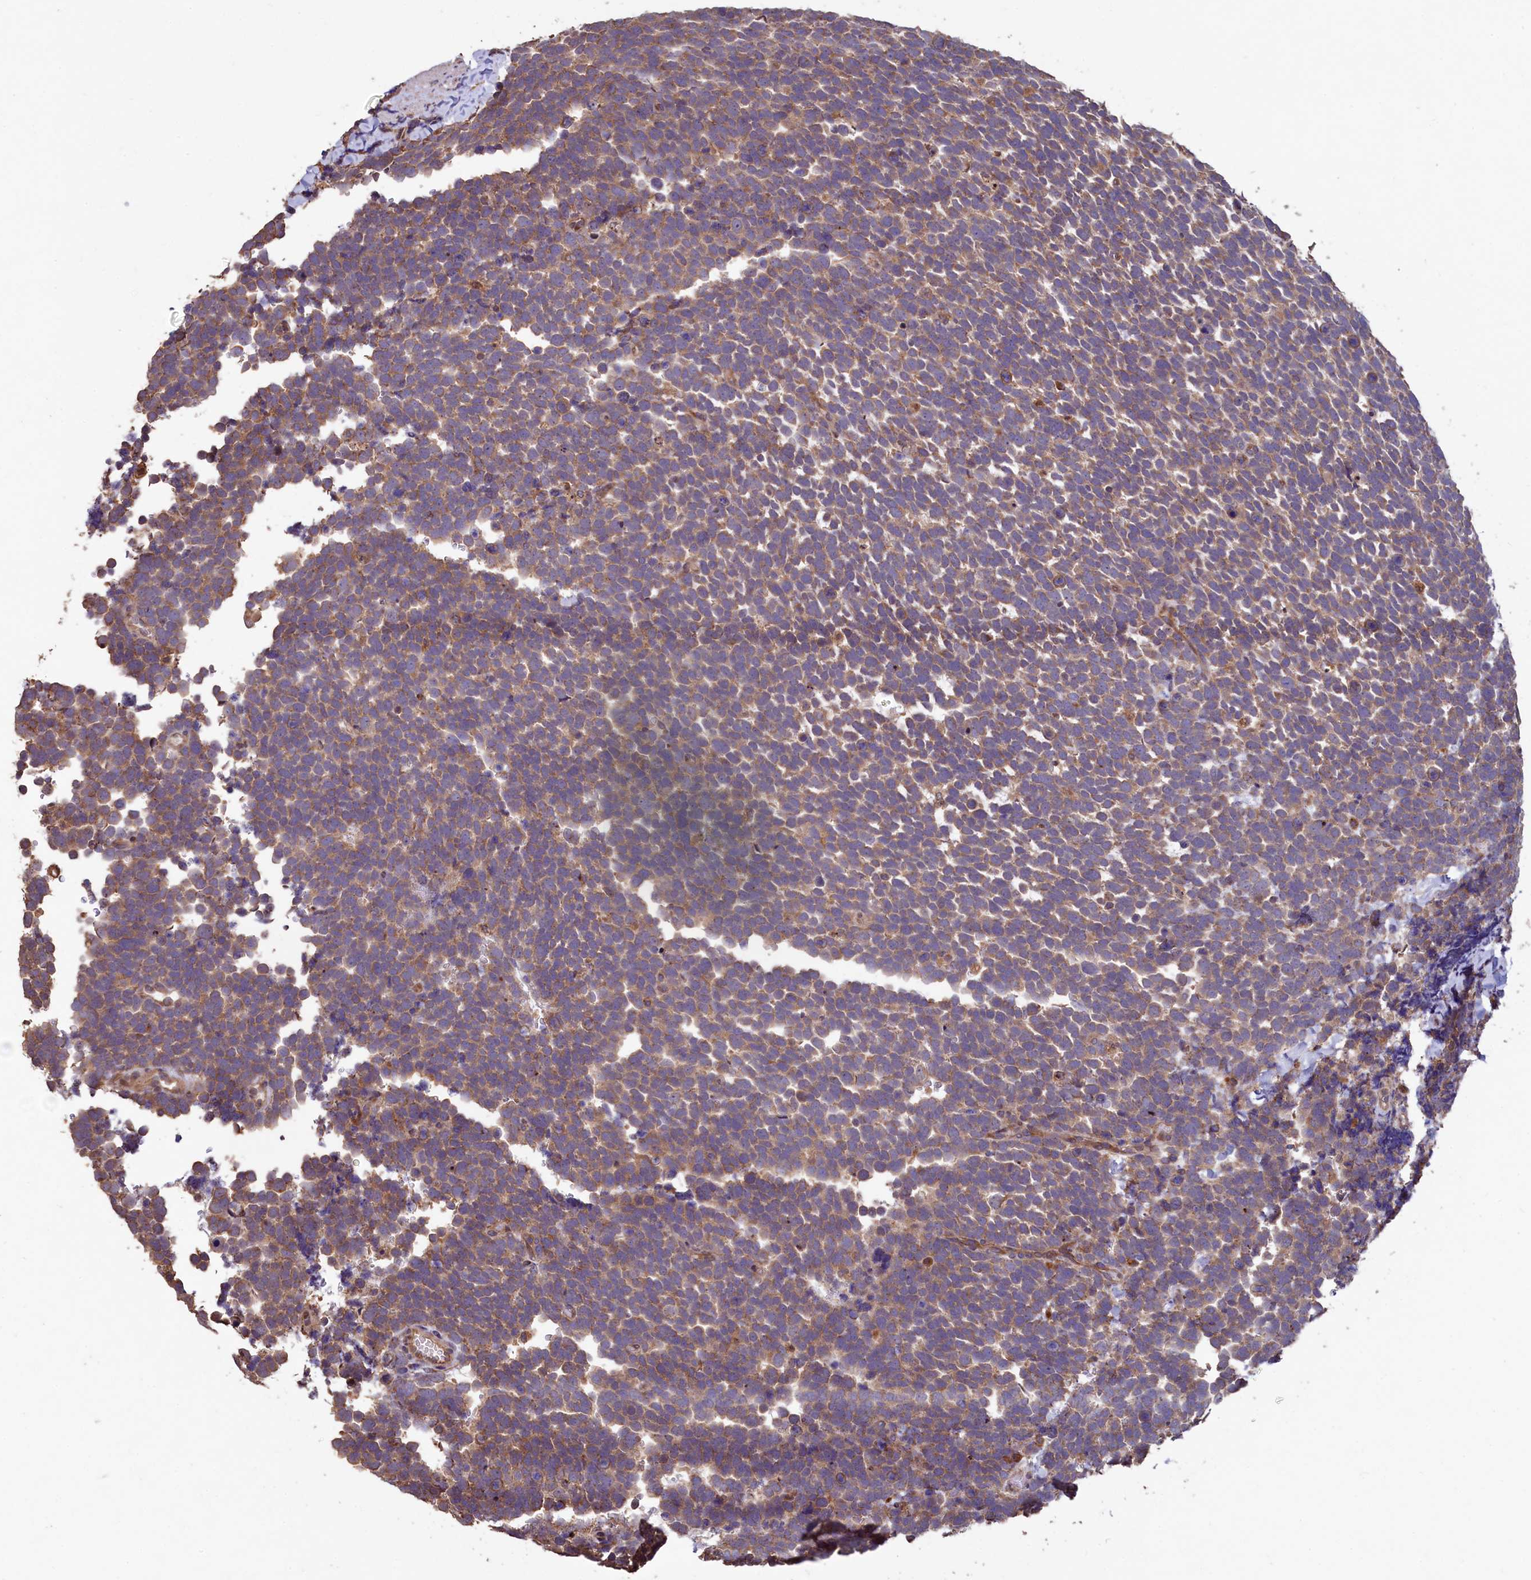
{"staining": {"intensity": "moderate", "quantity": ">75%", "location": "cytoplasmic/membranous"}, "tissue": "urothelial cancer", "cell_type": "Tumor cells", "image_type": "cancer", "snomed": [{"axis": "morphology", "description": "Urothelial carcinoma, High grade"}, {"axis": "topography", "description": "Urinary bladder"}], "caption": "Protein expression analysis of human urothelial carcinoma (high-grade) reveals moderate cytoplasmic/membranous positivity in approximately >75% of tumor cells.", "gene": "TMEM98", "patient": {"sex": "female", "age": 82}}